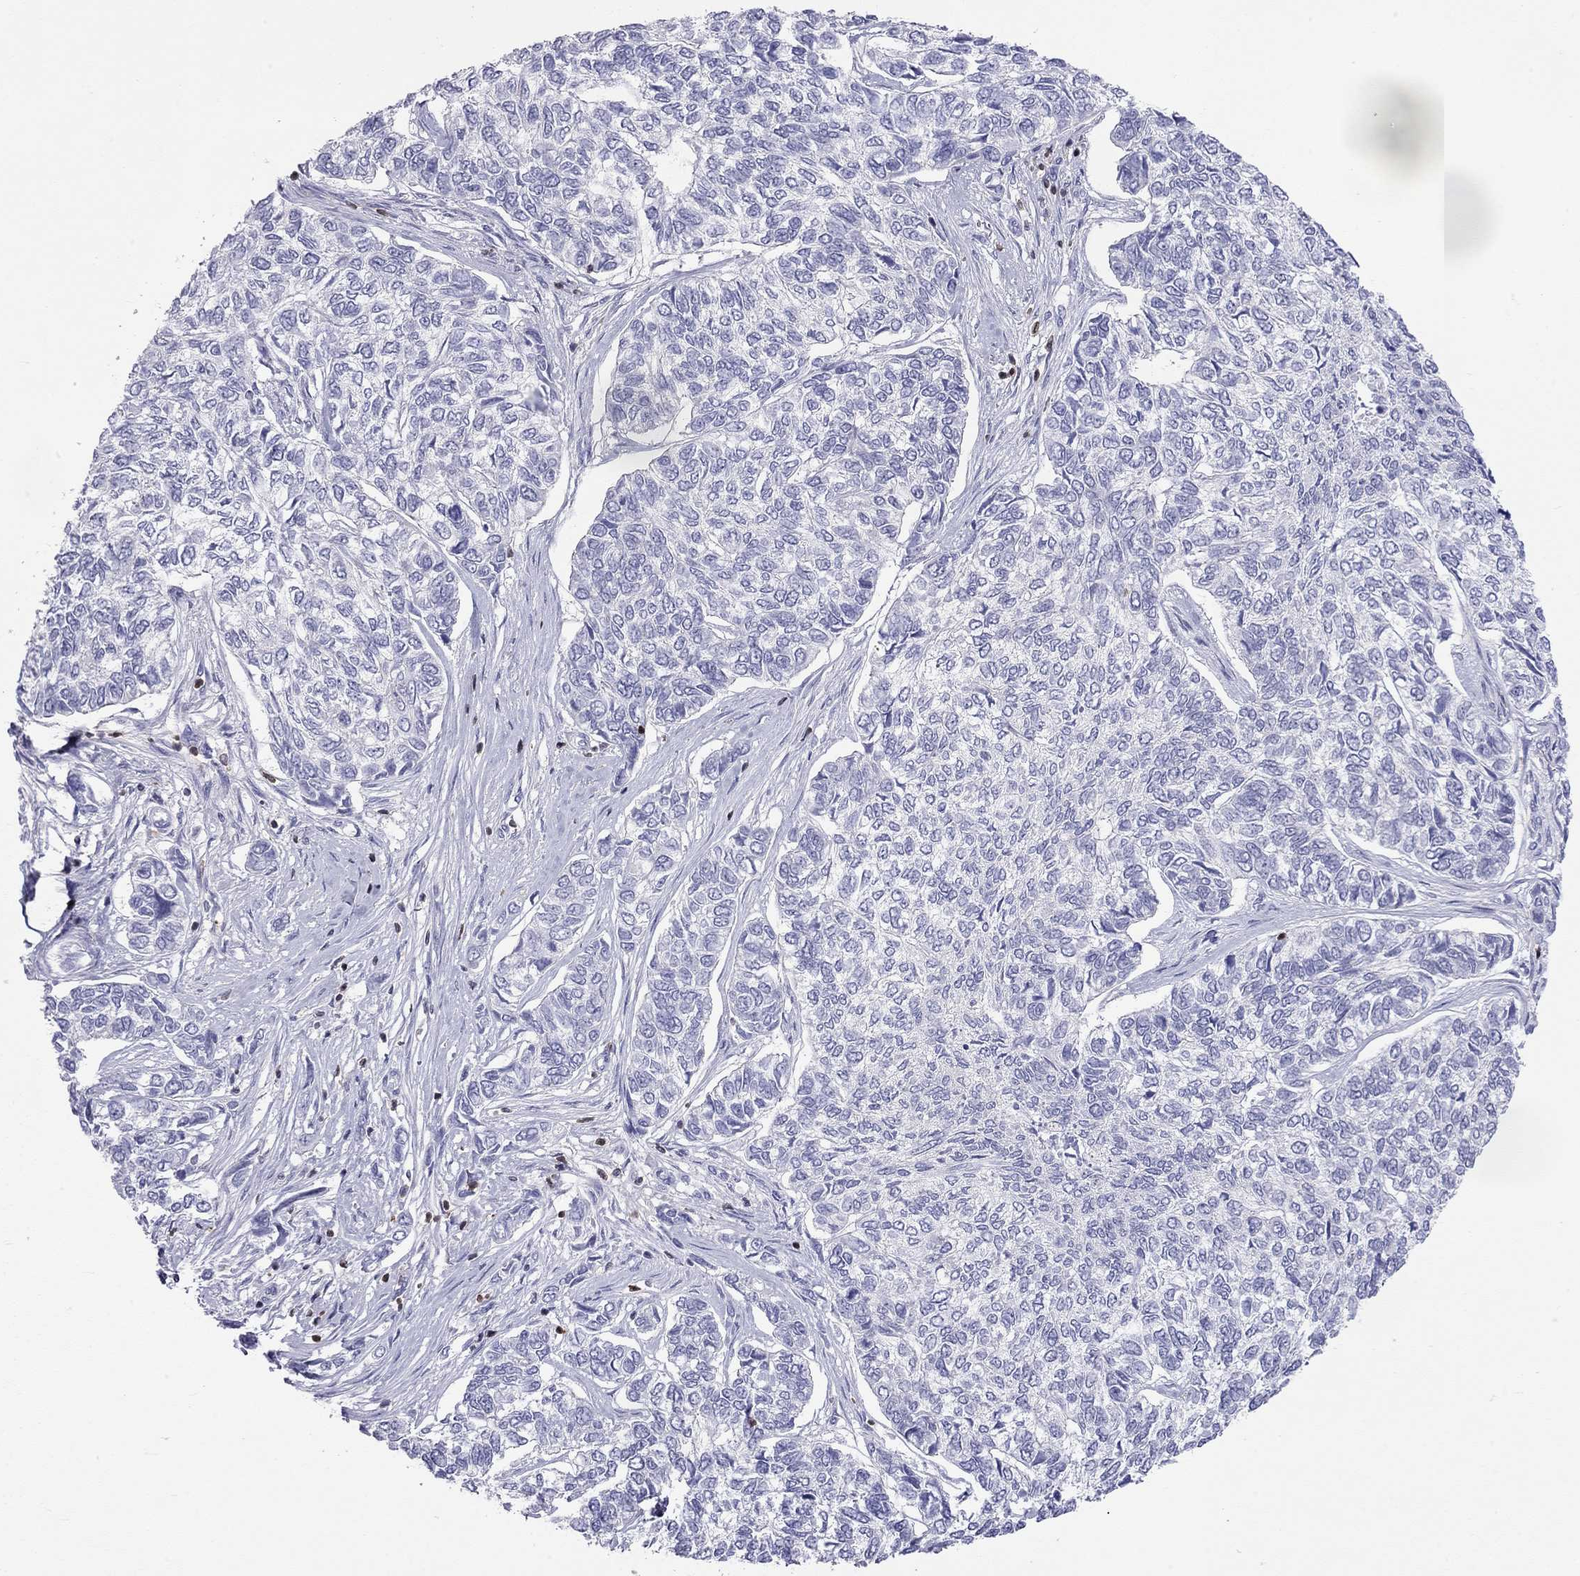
{"staining": {"intensity": "negative", "quantity": "none", "location": "none"}, "tissue": "skin cancer", "cell_type": "Tumor cells", "image_type": "cancer", "snomed": [{"axis": "morphology", "description": "Basal cell carcinoma"}, {"axis": "topography", "description": "Skin"}], "caption": "DAB immunohistochemical staining of human skin cancer reveals no significant expression in tumor cells.", "gene": "SH2D2A", "patient": {"sex": "female", "age": 65}}